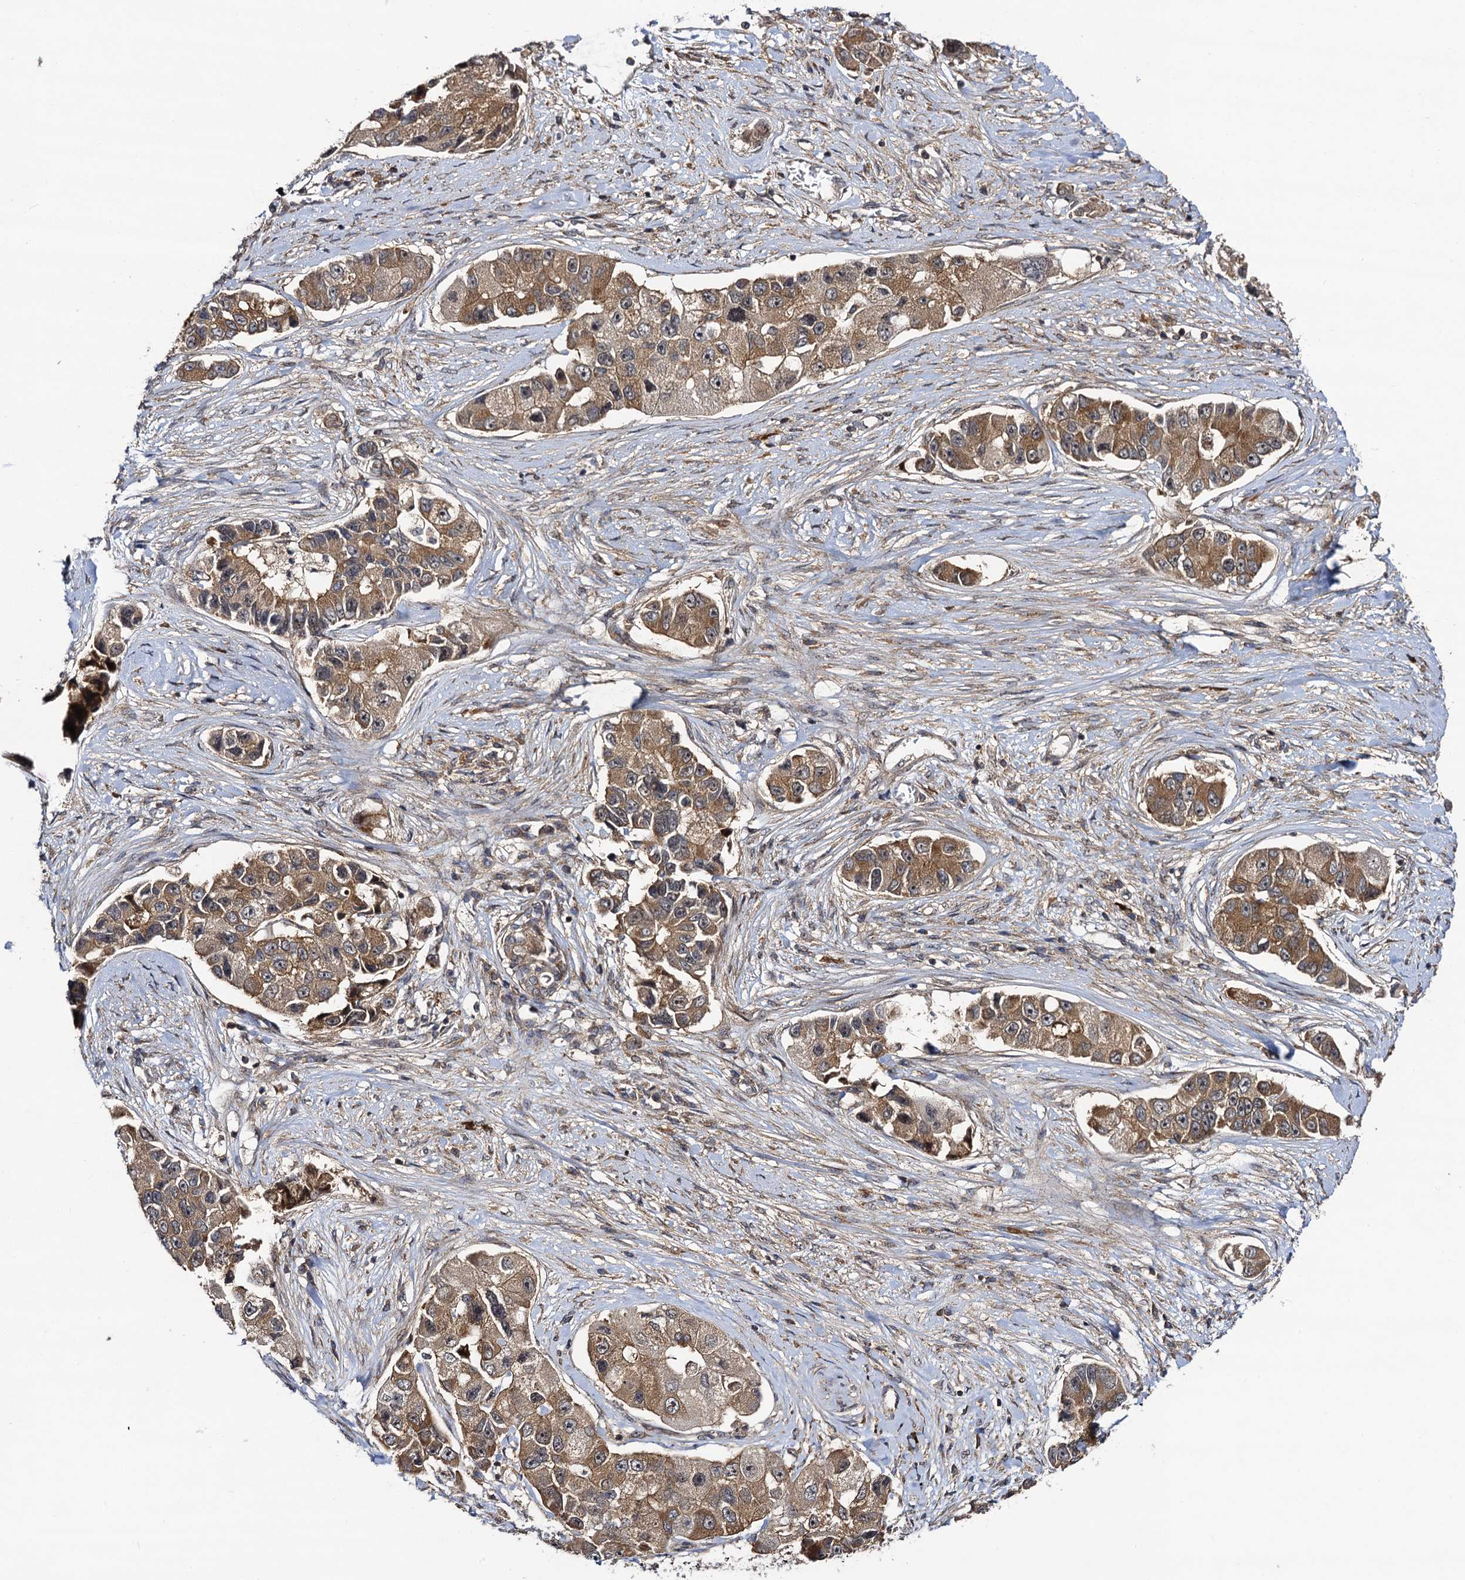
{"staining": {"intensity": "moderate", "quantity": ">75%", "location": "cytoplasmic/membranous"}, "tissue": "lung cancer", "cell_type": "Tumor cells", "image_type": "cancer", "snomed": [{"axis": "morphology", "description": "Adenocarcinoma, NOS"}, {"axis": "topography", "description": "Lung"}], "caption": "Immunohistochemistry (DAB (3,3'-diaminobenzidine)) staining of lung adenocarcinoma shows moderate cytoplasmic/membranous protein positivity in approximately >75% of tumor cells.", "gene": "KXD1", "patient": {"sex": "female", "age": 54}}